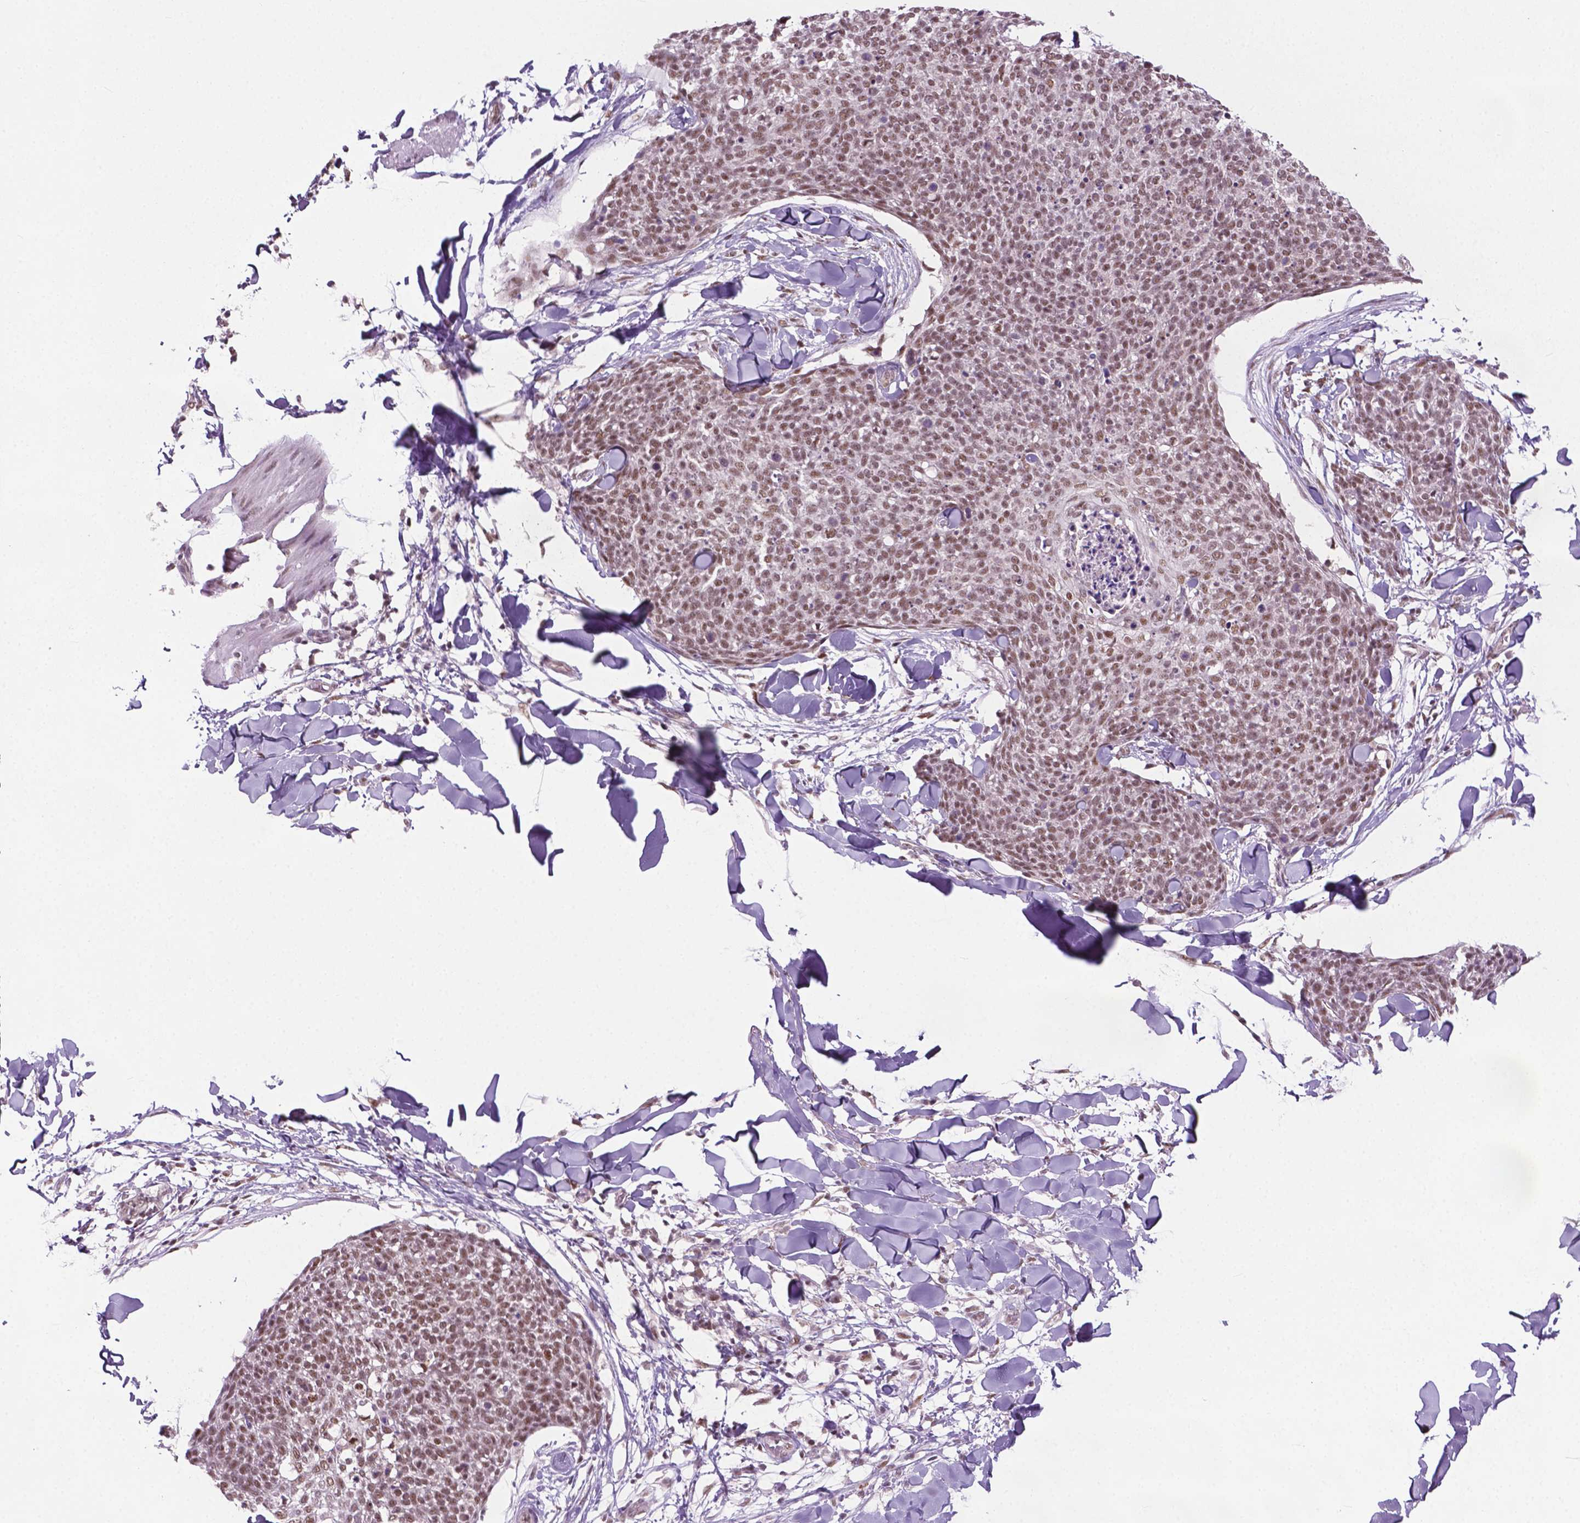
{"staining": {"intensity": "moderate", "quantity": ">75%", "location": "nuclear"}, "tissue": "skin cancer", "cell_type": "Tumor cells", "image_type": "cancer", "snomed": [{"axis": "morphology", "description": "Squamous cell carcinoma, NOS"}, {"axis": "topography", "description": "Skin"}, {"axis": "topography", "description": "Vulva"}], "caption": "IHC staining of skin cancer (squamous cell carcinoma), which displays medium levels of moderate nuclear staining in approximately >75% of tumor cells indicating moderate nuclear protein expression. The staining was performed using DAB (3,3'-diaminobenzidine) (brown) for protein detection and nuclei were counterstained in hematoxylin (blue).", "gene": "PHAX", "patient": {"sex": "female", "age": 75}}